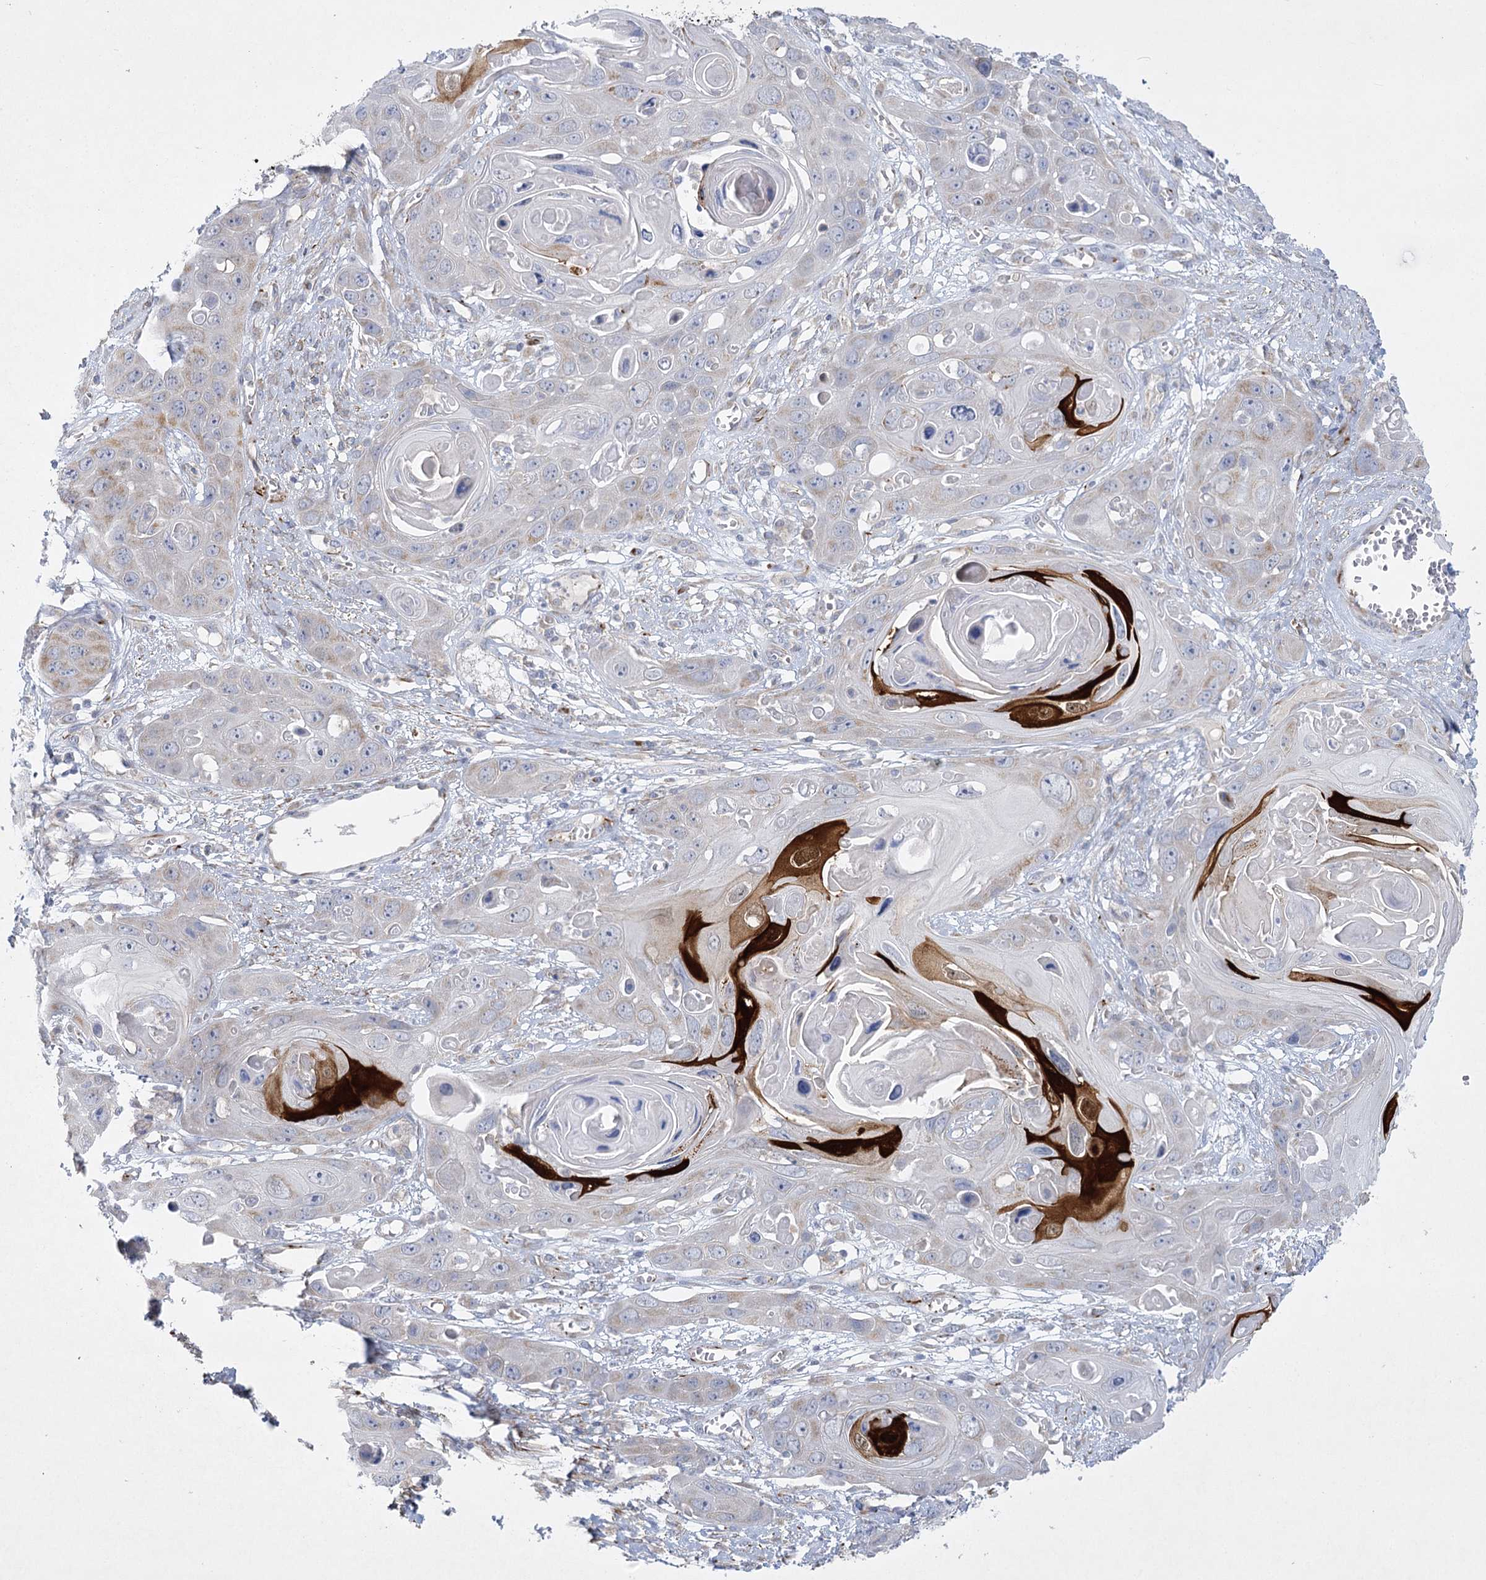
{"staining": {"intensity": "negative", "quantity": "none", "location": "none"}, "tissue": "skin cancer", "cell_type": "Tumor cells", "image_type": "cancer", "snomed": [{"axis": "morphology", "description": "Squamous cell carcinoma, NOS"}, {"axis": "topography", "description": "Skin"}], "caption": "An immunohistochemistry (IHC) histopathology image of skin squamous cell carcinoma is shown. There is no staining in tumor cells of skin squamous cell carcinoma.", "gene": "DHTKD1", "patient": {"sex": "male", "age": 55}}